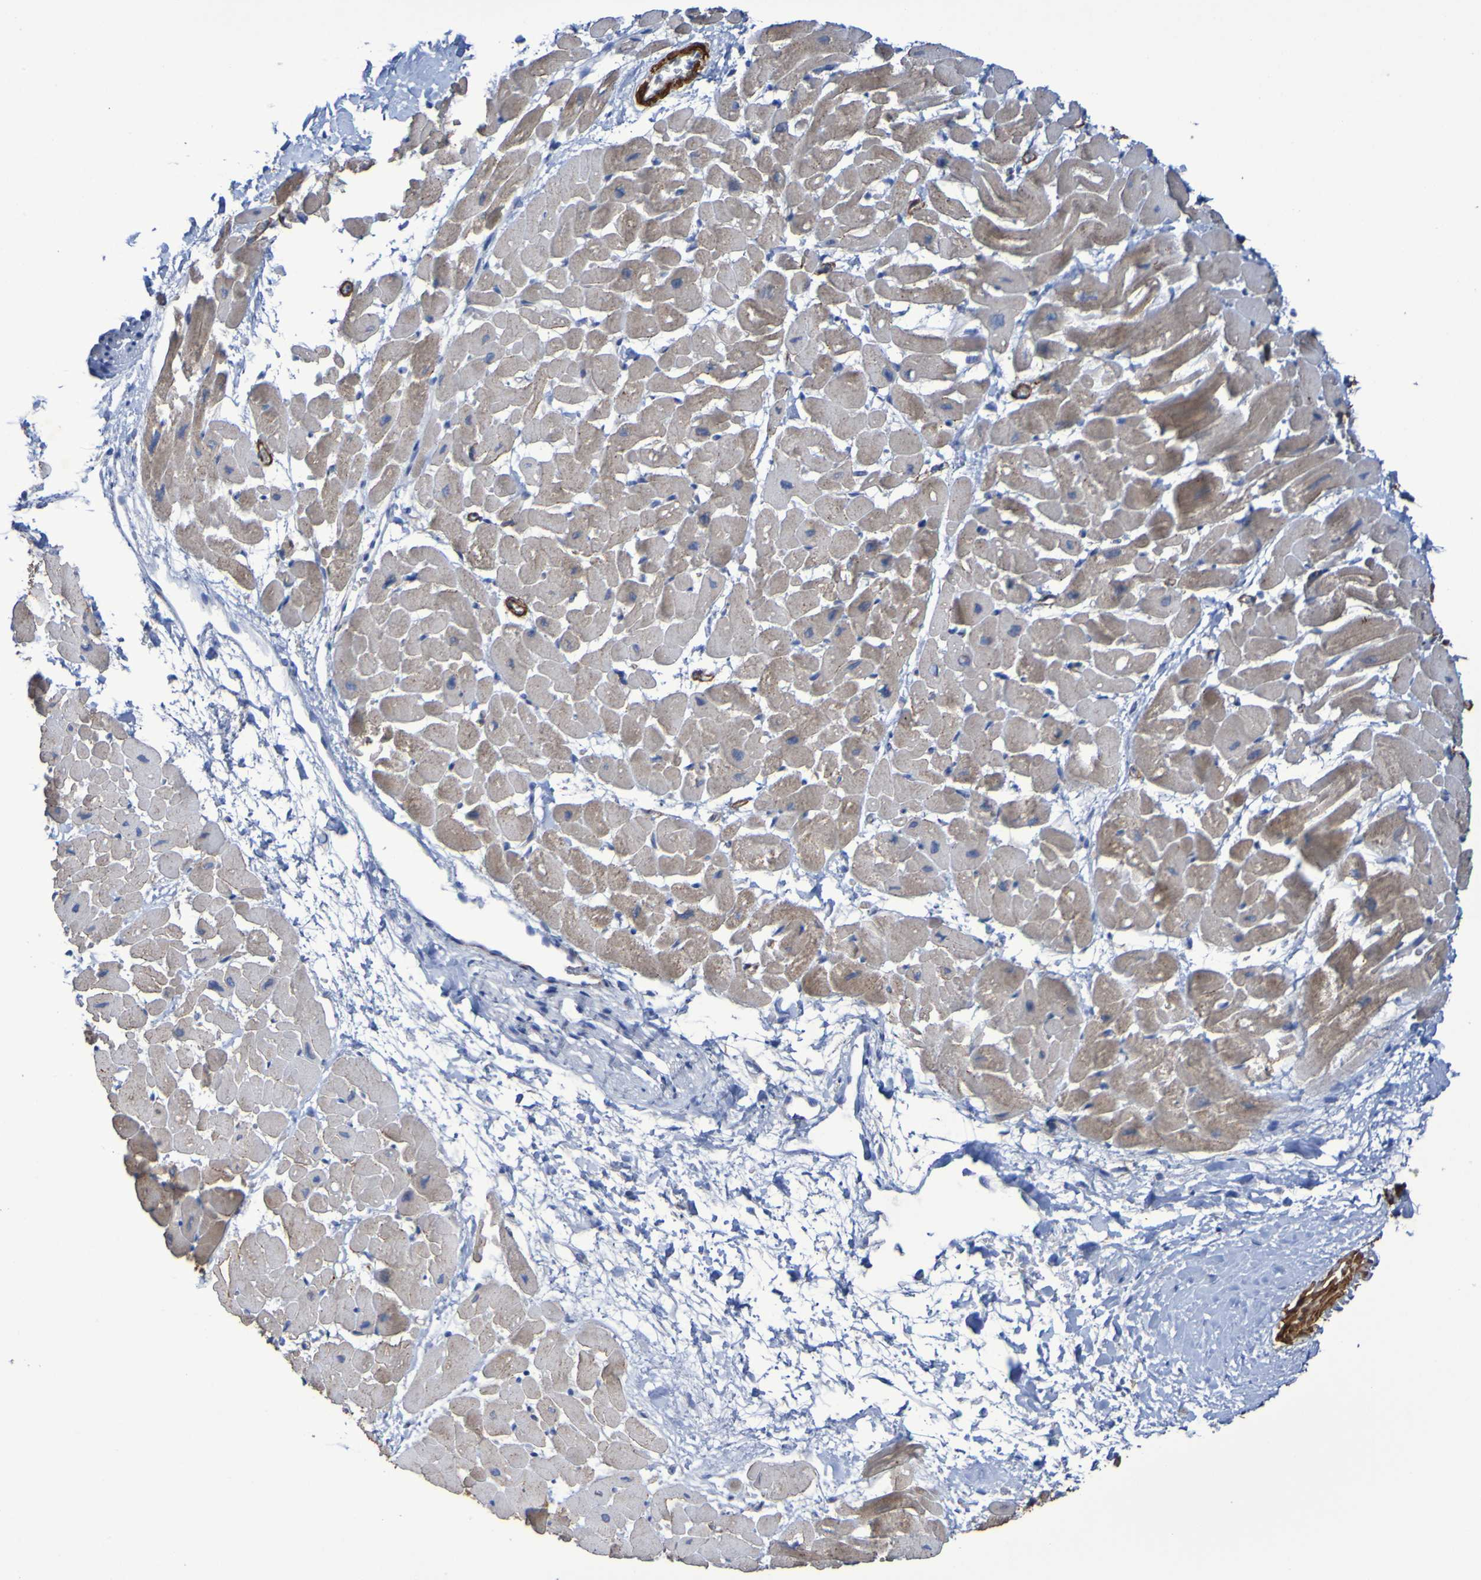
{"staining": {"intensity": "moderate", "quantity": "25%-75%", "location": "cytoplasmic/membranous"}, "tissue": "heart muscle", "cell_type": "Cardiomyocytes", "image_type": "normal", "snomed": [{"axis": "morphology", "description": "Normal tissue, NOS"}, {"axis": "topography", "description": "Heart"}], "caption": "A micrograph of human heart muscle stained for a protein demonstrates moderate cytoplasmic/membranous brown staining in cardiomyocytes. (Stains: DAB in brown, nuclei in blue, Microscopy: brightfield microscopy at high magnification).", "gene": "SRPRB", "patient": {"sex": "male", "age": 45}}